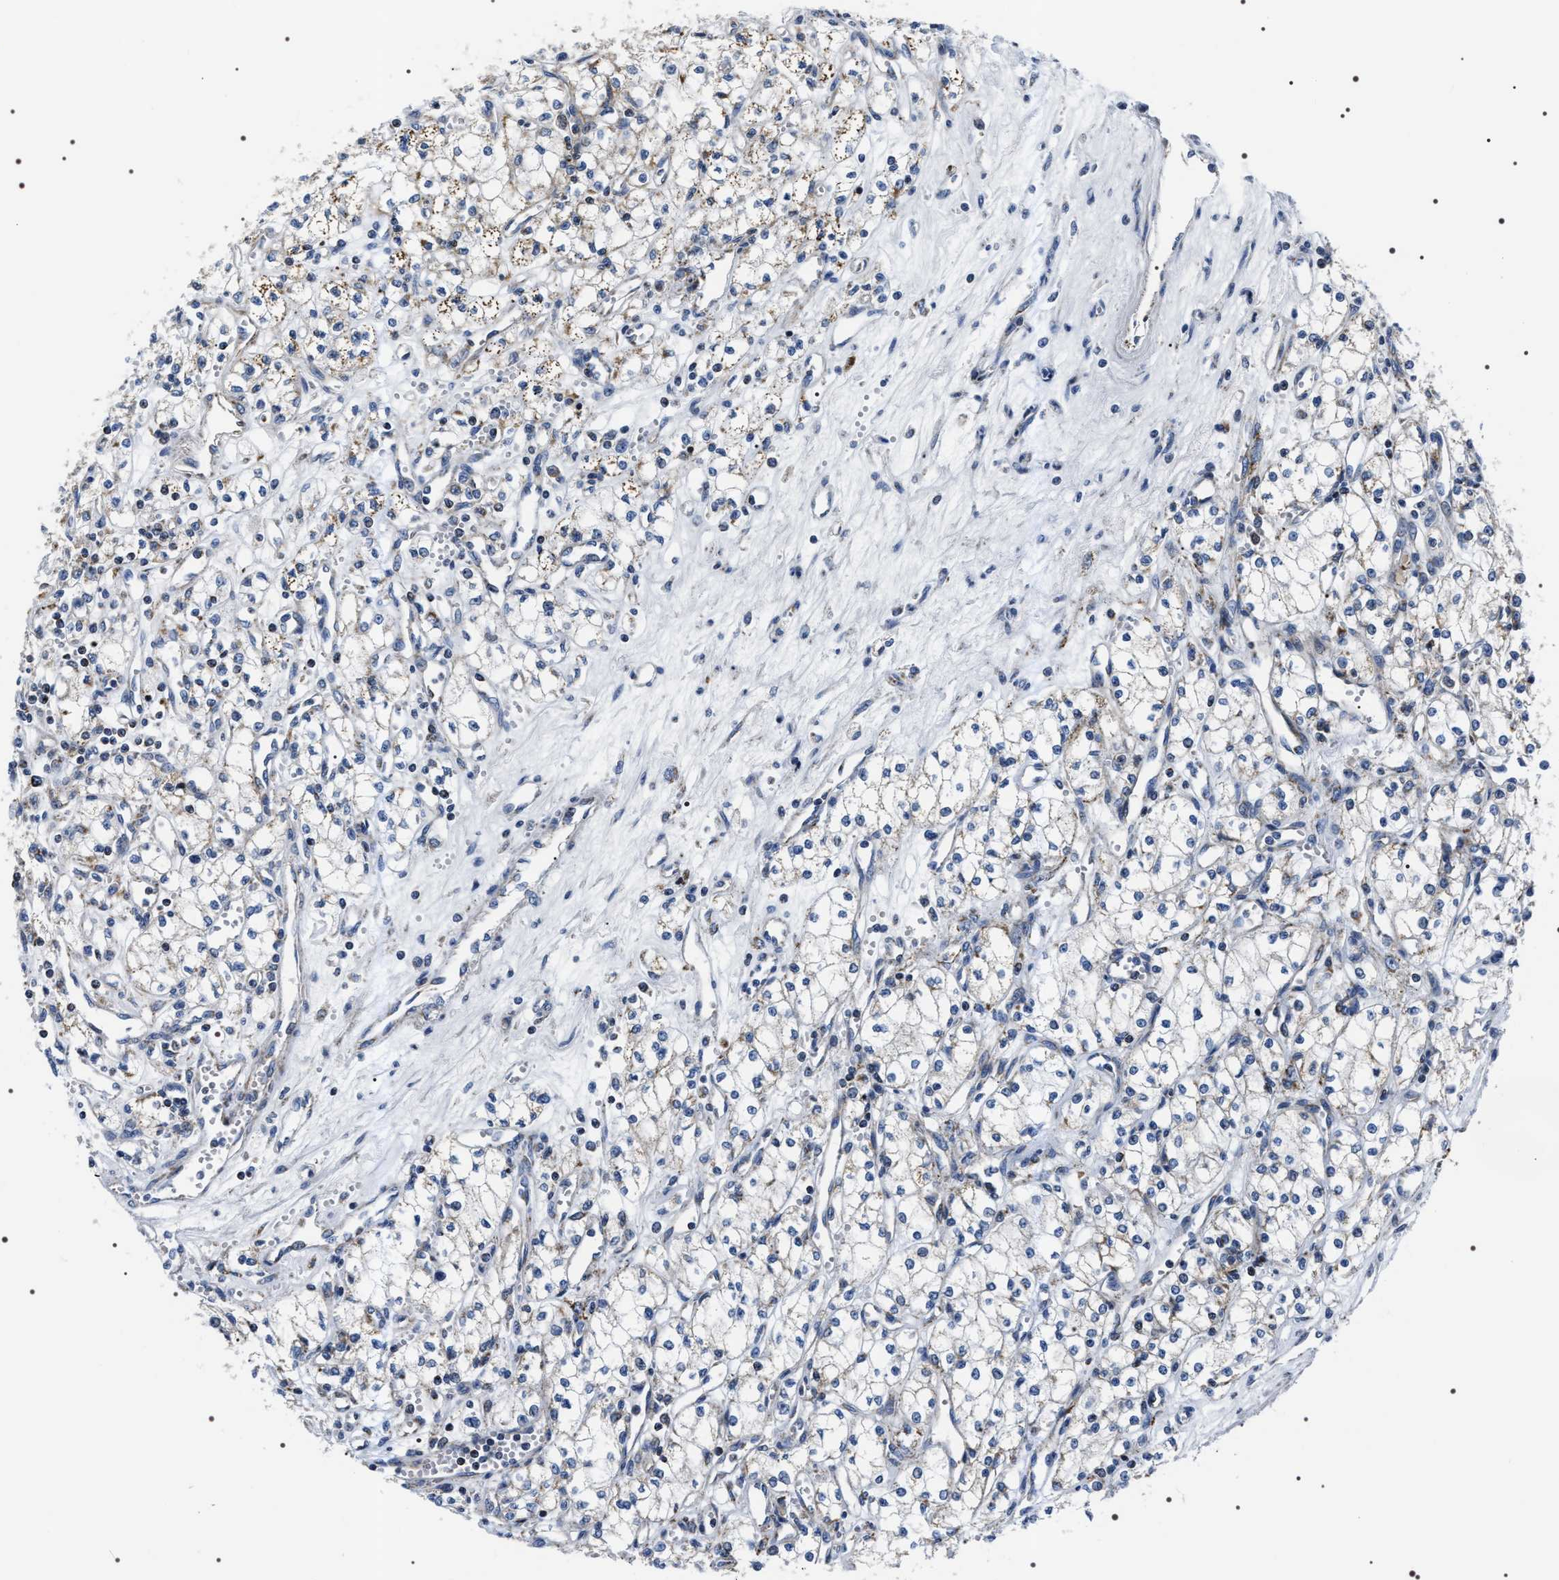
{"staining": {"intensity": "weak", "quantity": "25%-75%", "location": "cytoplasmic/membranous"}, "tissue": "renal cancer", "cell_type": "Tumor cells", "image_type": "cancer", "snomed": [{"axis": "morphology", "description": "Adenocarcinoma, NOS"}, {"axis": "topography", "description": "Kidney"}], "caption": "Immunohistochemistry (IHC) (DAB) staining of human adenocarcinoma (renal) shows weak cytoplasmic/membranous protein positivity in about 25%-75% of tumor cells. The staining was performed using DAB (3,3'-diaminobenzidine) to visualize the protein expression in brown, while the nuclei were stained in blue with hematoxylin (Magnification: 20x).", "gene": "NTMT1", "patient": {"sex": "male", "age": 59}}